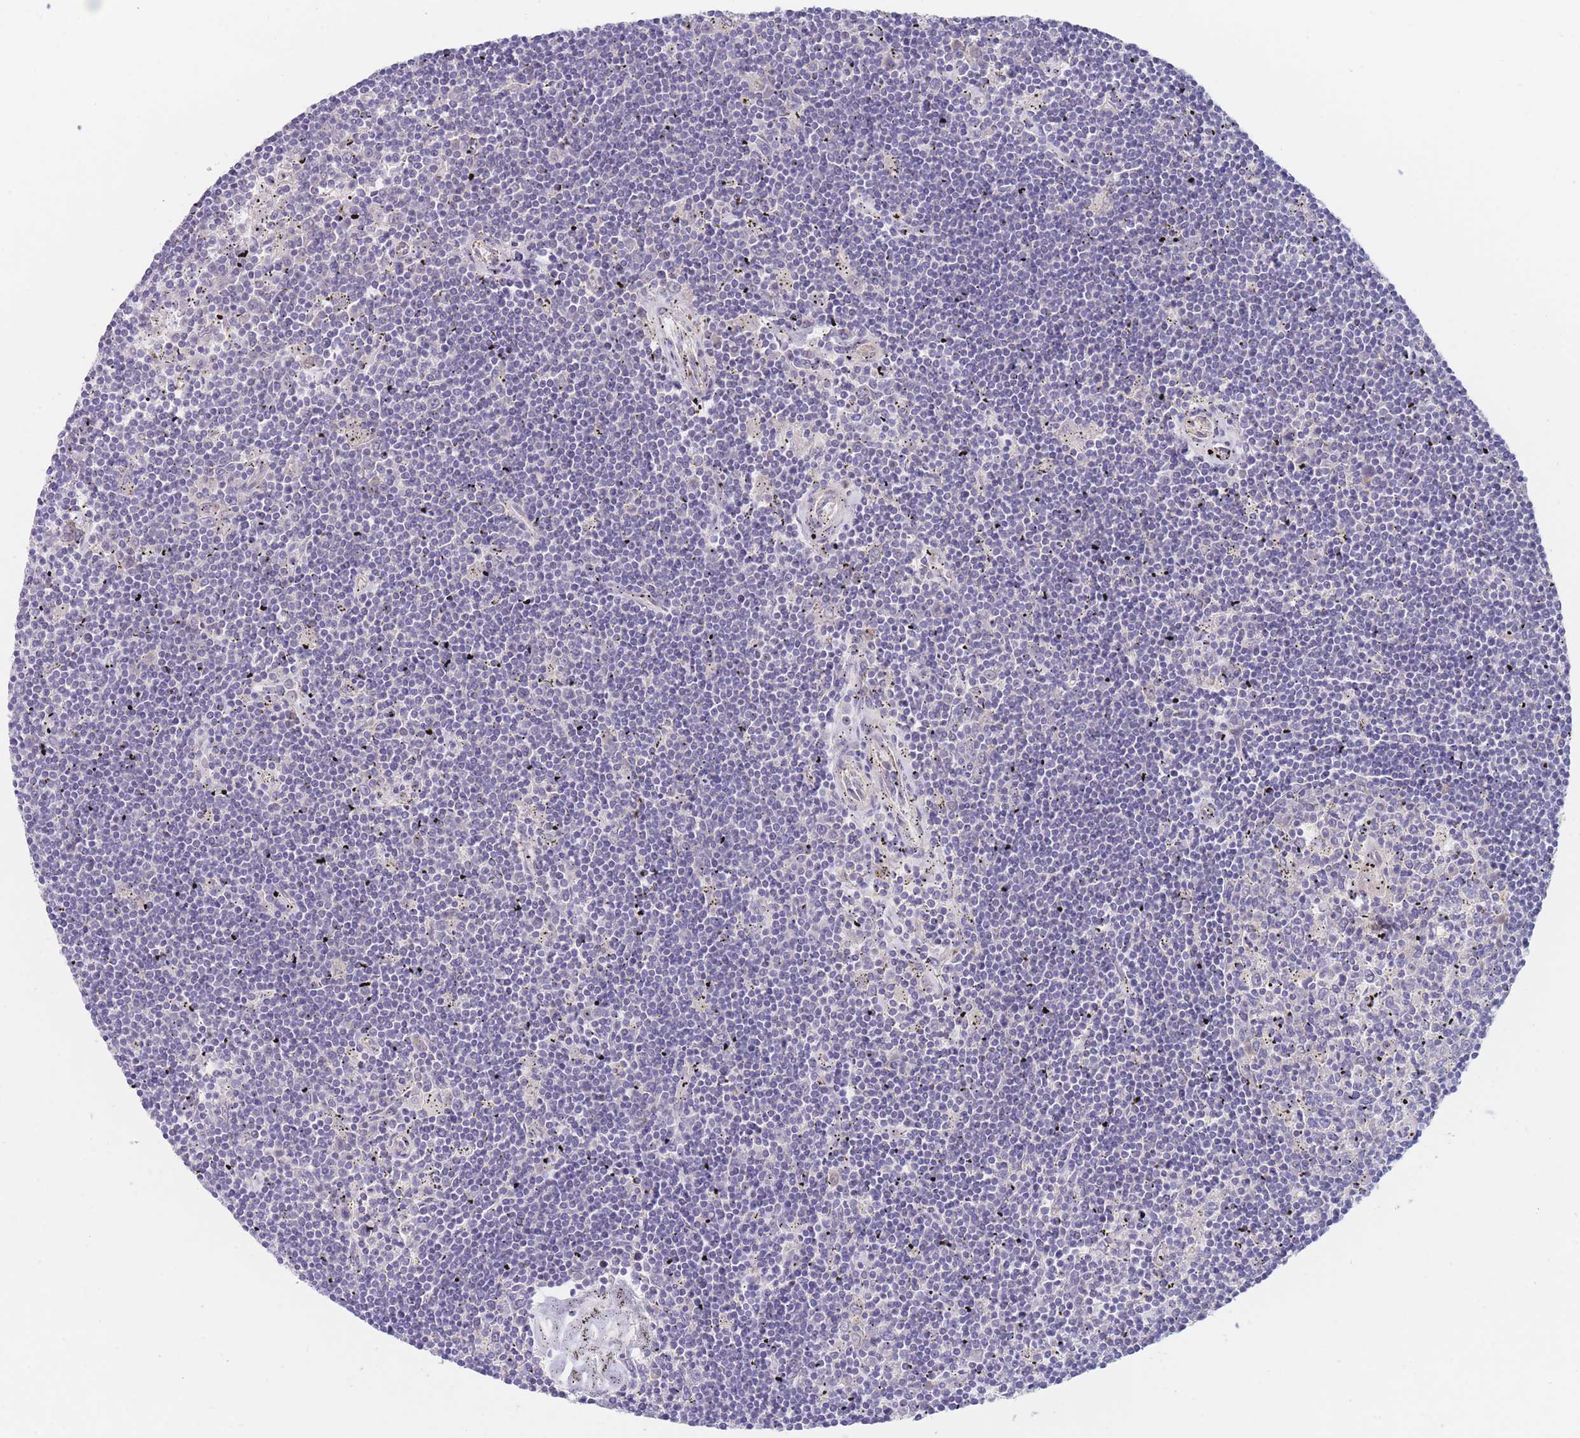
{"staining": {"intensity": "negative", "quantity": "none", "location": "none"}, "tissue": "lymphoma", "cell_type": "Tumor cells", "image_type": "cancer", "snomed": [{"axis": "morphology", "description": "Malignant lymphoma, non-Hodgkin's type, Low grade"}, {"axis": "topography", "description": "Spleen"}], "caption": "Tumor cells show no significant expression in lymphoma.", "gene": "ZNF281", "patient": {"sex": "male", "age": 76}}